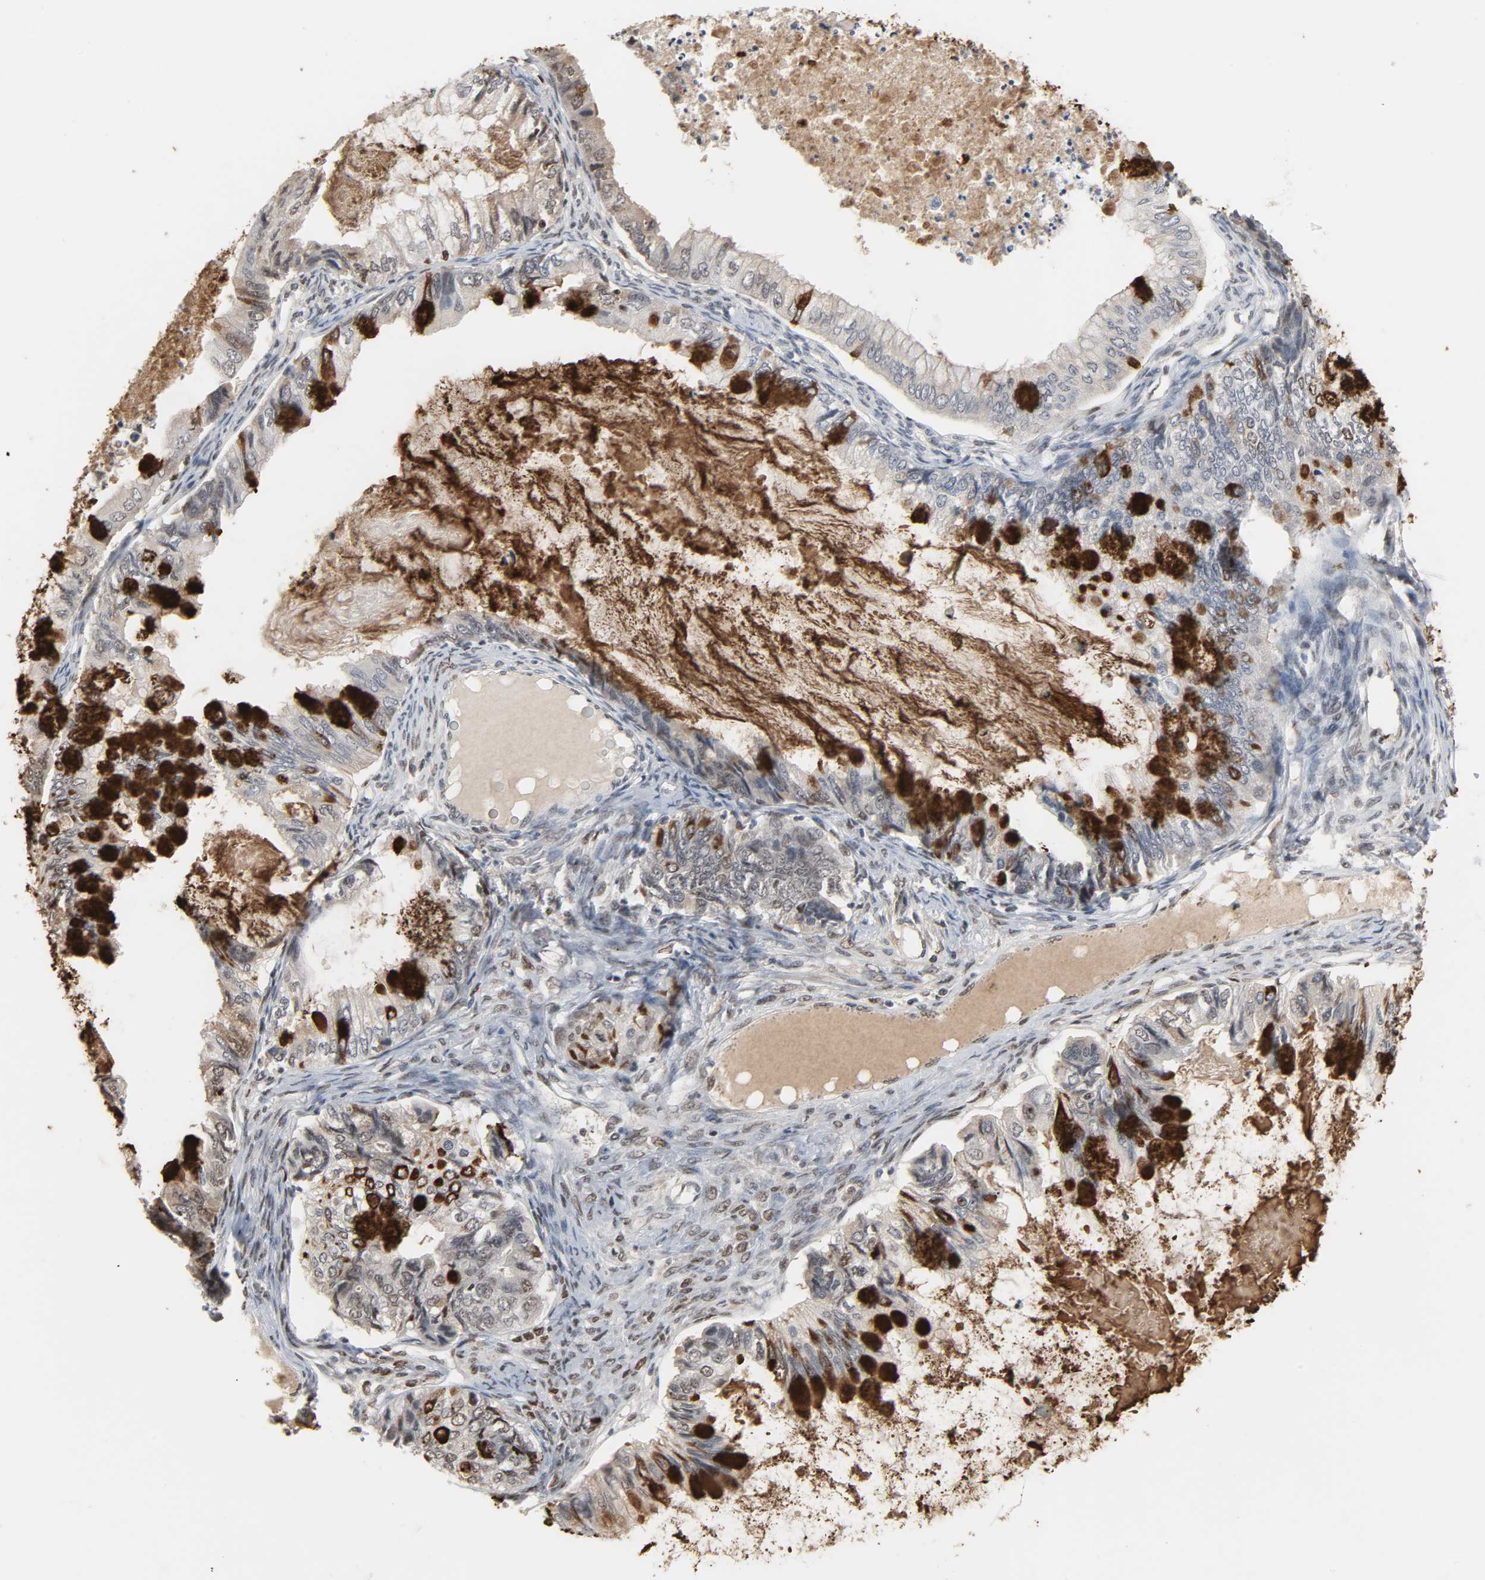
{"staining": {"intensity": "negative", "quantity": "none", "location": "none"}, "tissue": "ovarian cancer", "cell_type": "Tumor cells", "image_type": "cancer", "snomed": [{"axis": "morphology", "description": "Cystadenocarcinoma, mucinous, NOS"}, {"axis": "topography", "description": "Ovary"}], "caption": "A high-resolution photomicrograph shows IHC staining of ovarian cancer (mucinous cystadenocarcinoma), which demonstrates no significant expression in tumor cells.", "gene": "DAZAP1", "patient": {"sex": "female", "age": 80}}